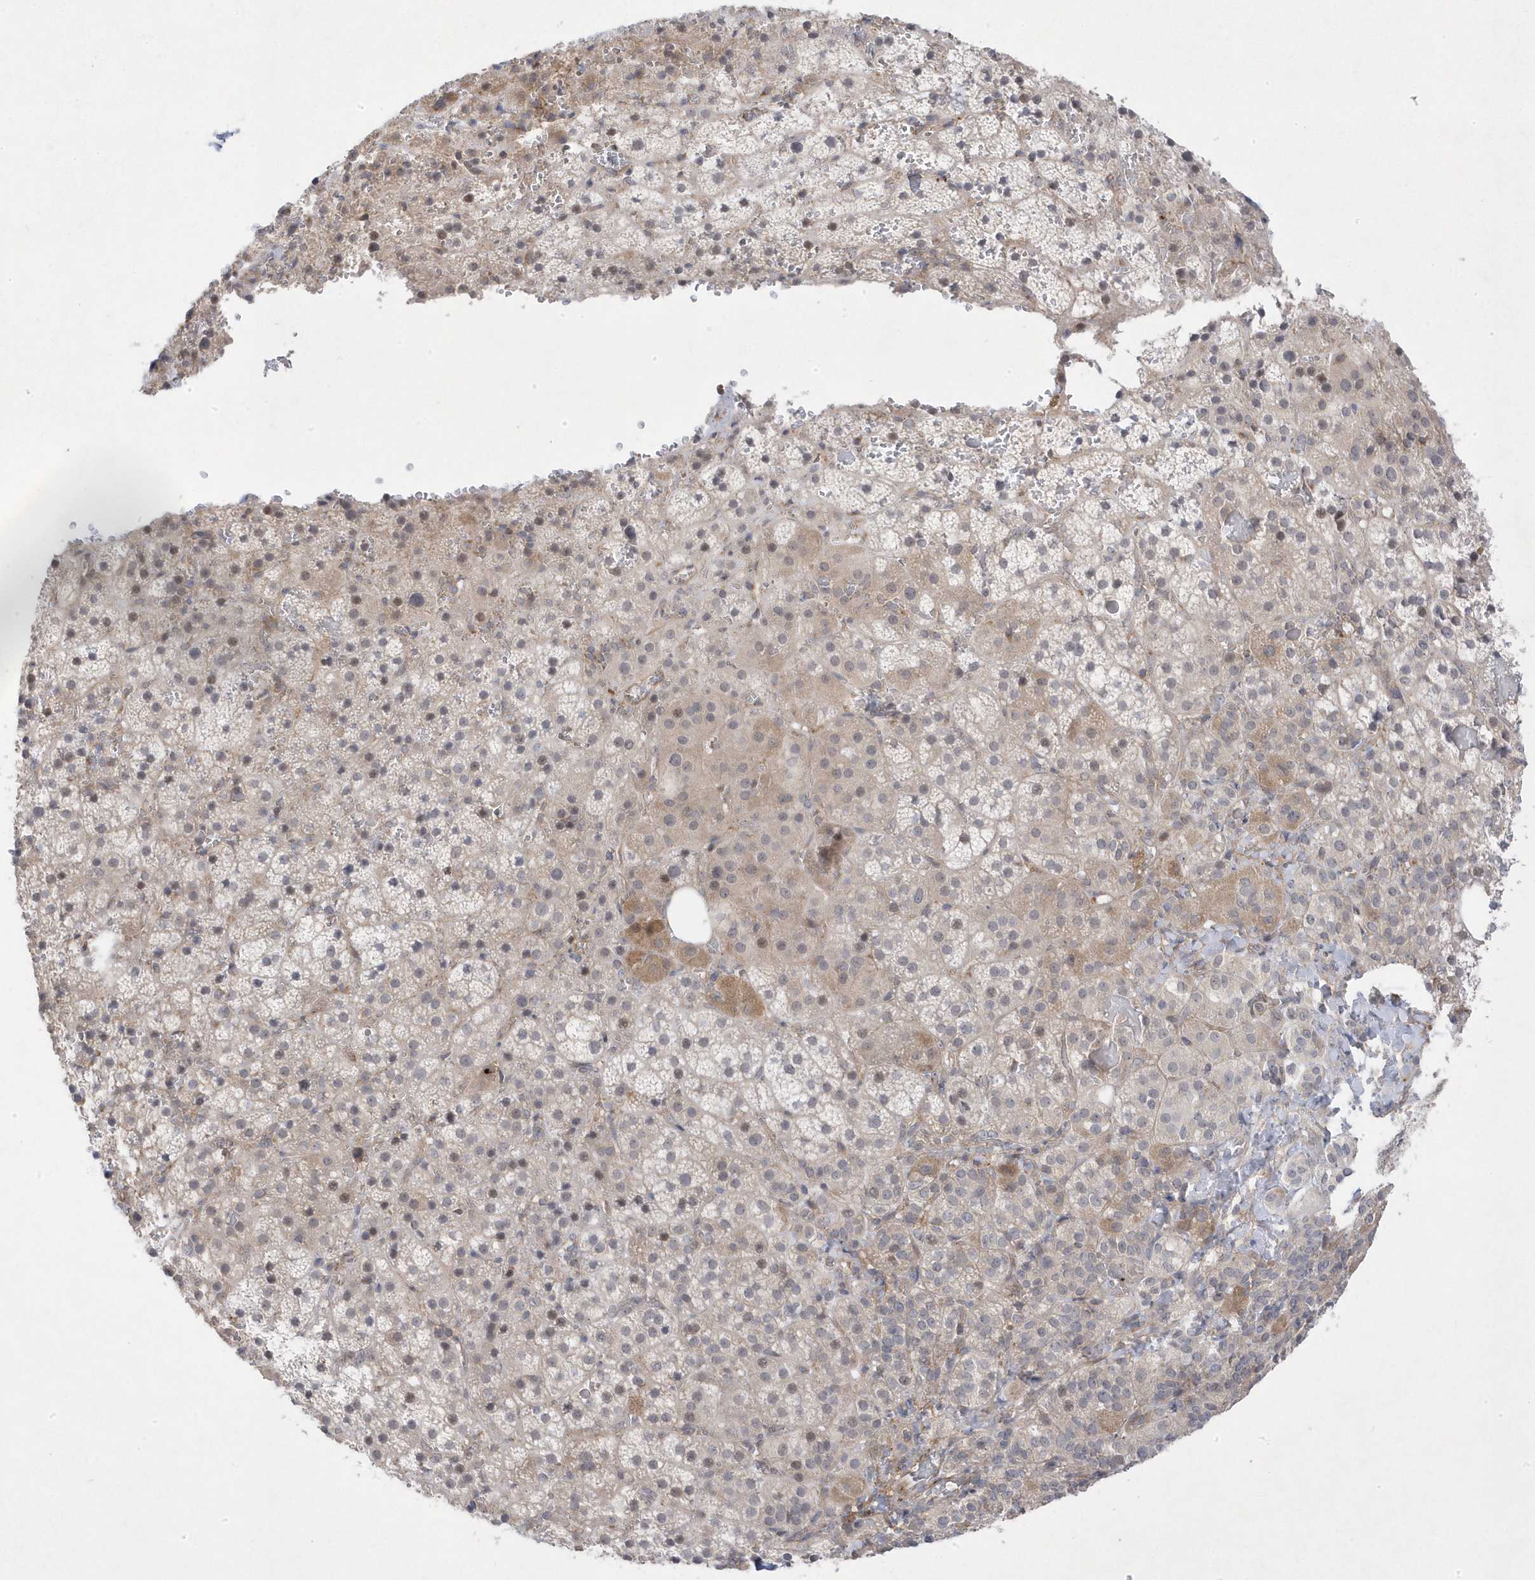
{"staining": {"intensity": "moderate", "quantity": "<25%", "location": "cytoplasmic/membranous"}, "tissue": "adrenal gland", "cell_type": "Glandular cells", "image_type": "normal", "snomed": [{"axis": "morphology", "description": "Normal tissue, NOS"}, {"axis": "topography", "description": "Adrenal gland"}], "caption": "Protein staining of normal adrenal gland reveals moderate cytoplasmic/membranous expression in about <25% of glandular cells. Ihc stains the protein in brown and the nuclei are stained blue.", "gene": "ANAPC1", "patient": {"sex": "female", "age": 59}}